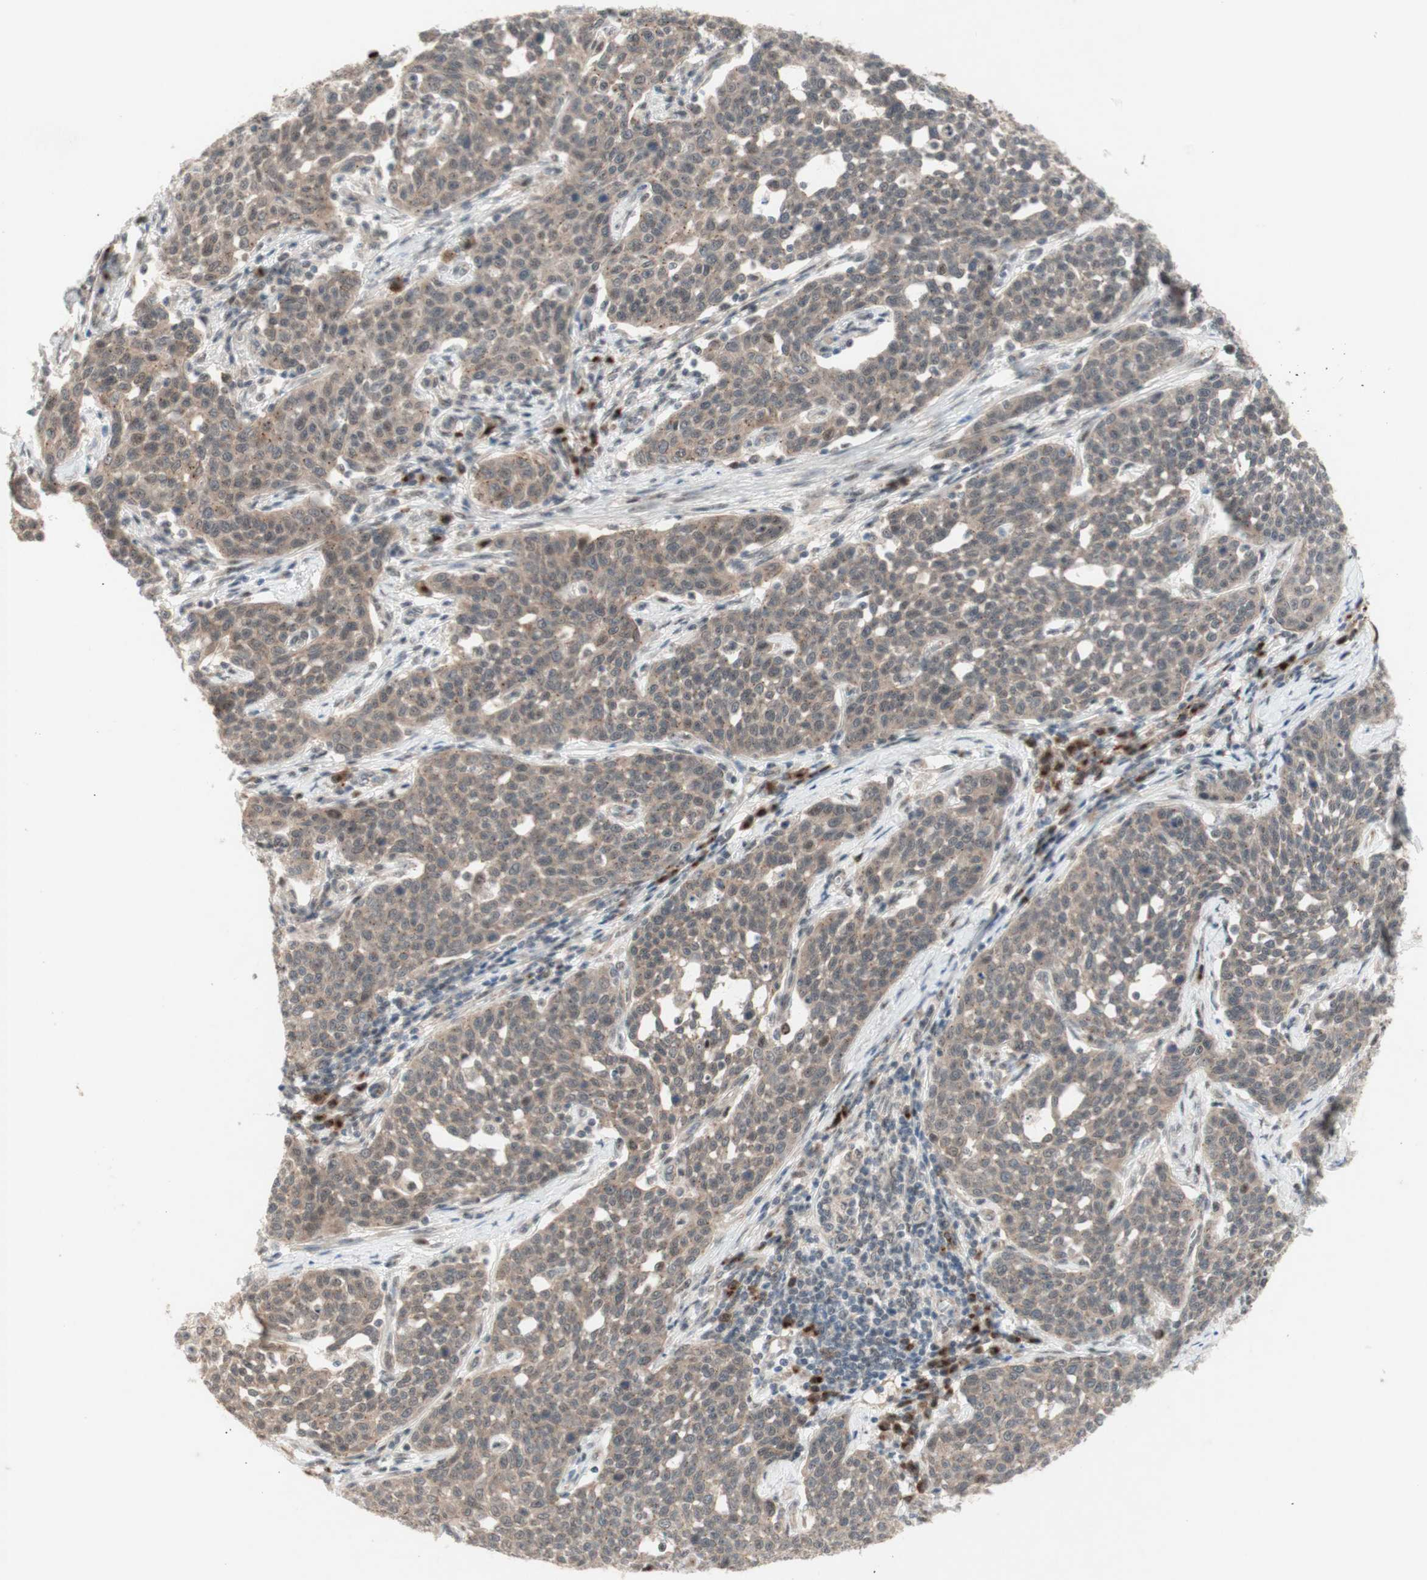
{"staining": {"intensity": "weak", "quantity": ">75%", "location": "cytoplasmic/membranous"}, "tissue": "cervical cancer", "cell_type": "Tumor cells", "image_type": "cancer", "snomed": [{"axis": "morphology", "description": "Squamous cell carcinoma, NOS"}, {"axis": "topography", "description": "Cervix"}], "caption": "Human squamous cell carcinoma (cervical) stained with a brown dye exhibits weak cytoplasmic/membranous positive positivity in about >75% of tumor cells.", "gene": "CYLD", "patient": {"sex": "female", "age": 34}}